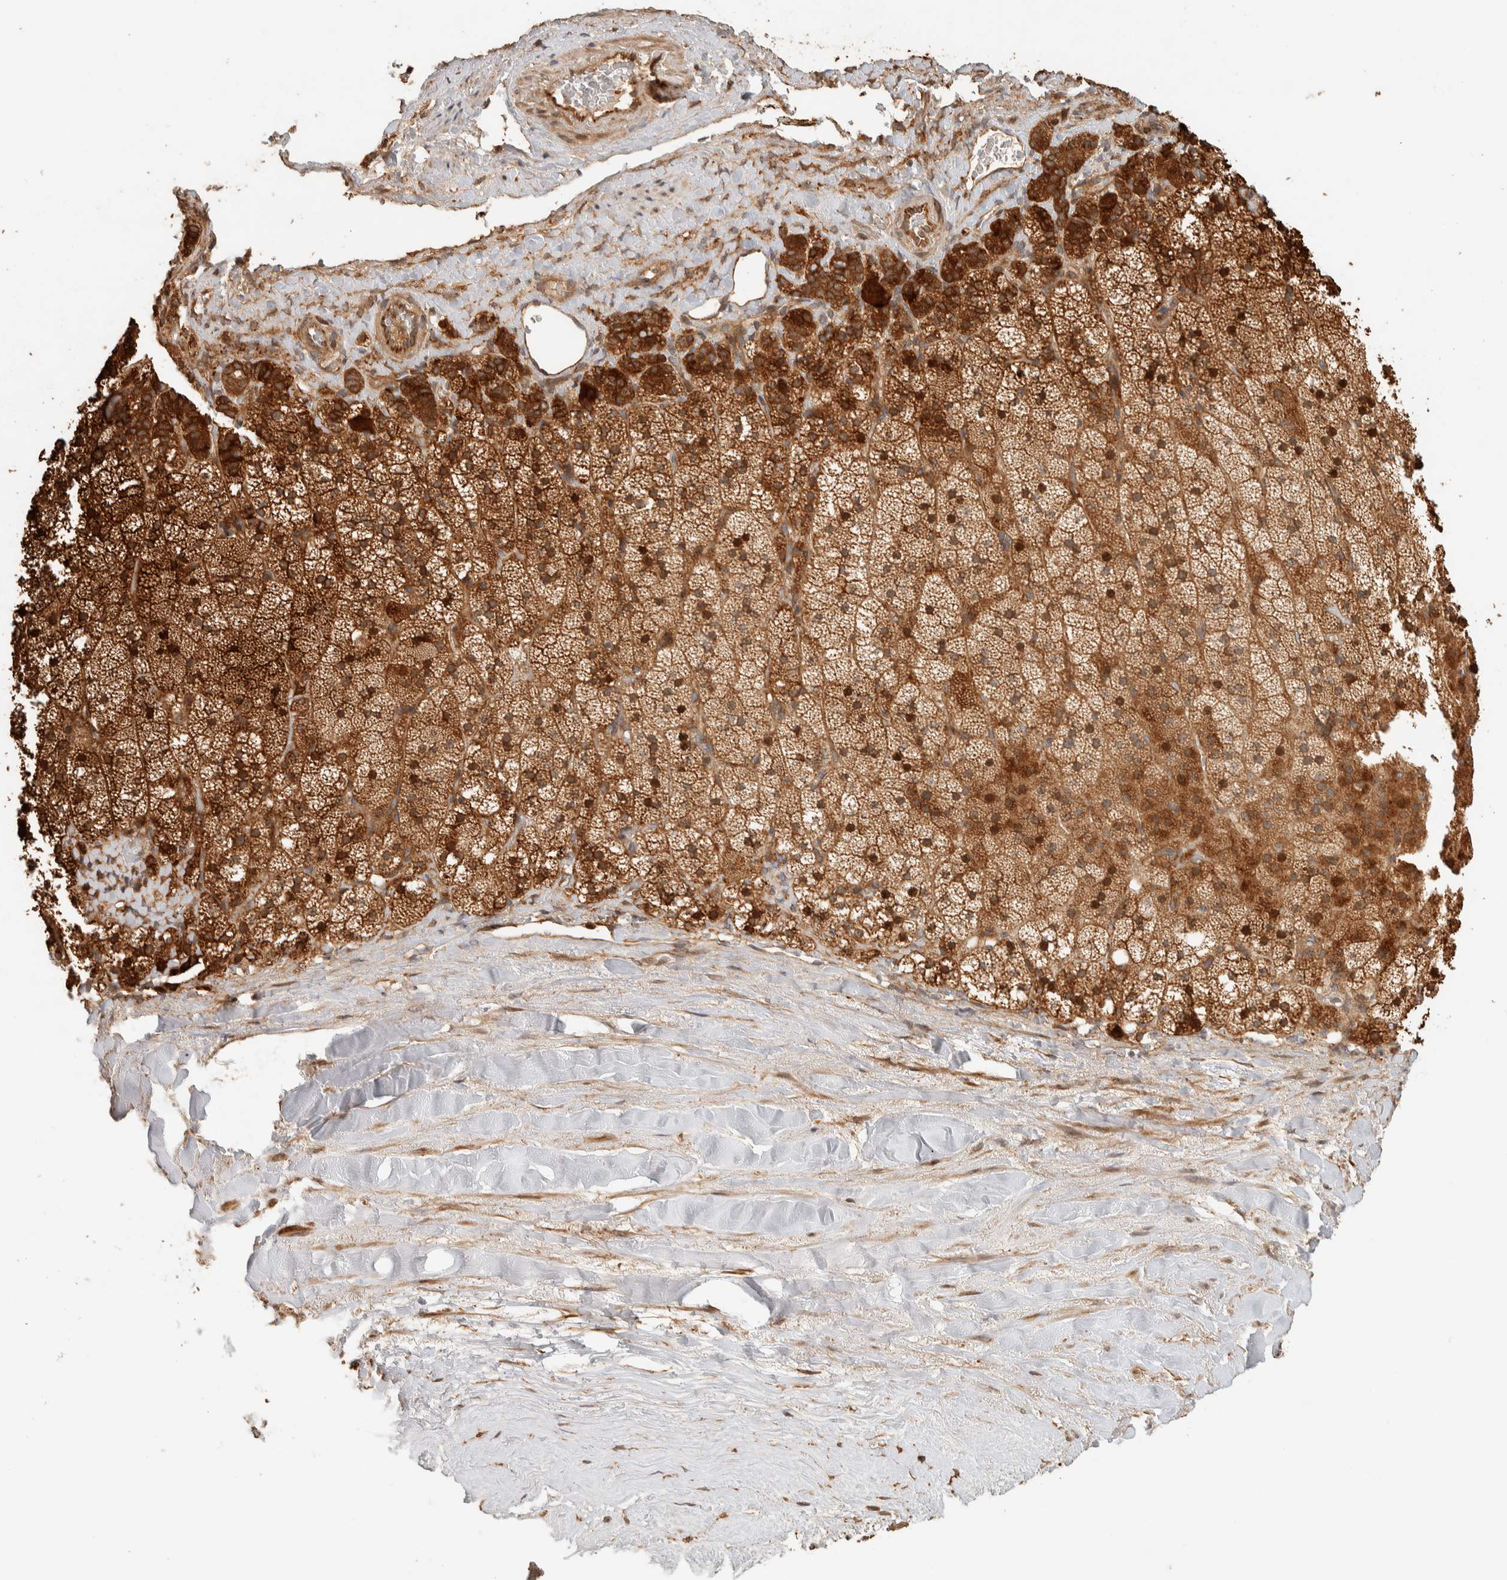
{"staining": {"intensity": "strong", "quantity": ">75%", "location": "cytoplasmic/membranous"}, "tissue": "adrenal gland", "cell_type": "Glandular cells", "image_type": "normal", "snomed": [{"axis": "morphology", "description": "Normal tissue, NOS"}, {"axis": "topography", "description": "Adrenal gland"}], "caption": "Glandular cells demonstrate high levels of strong cytoplasmic/membranous staining in about >75% of cells in benign human adrenal gland.", "gene": "EXOC7", "patient": {"sex": "male", "age": 35}}